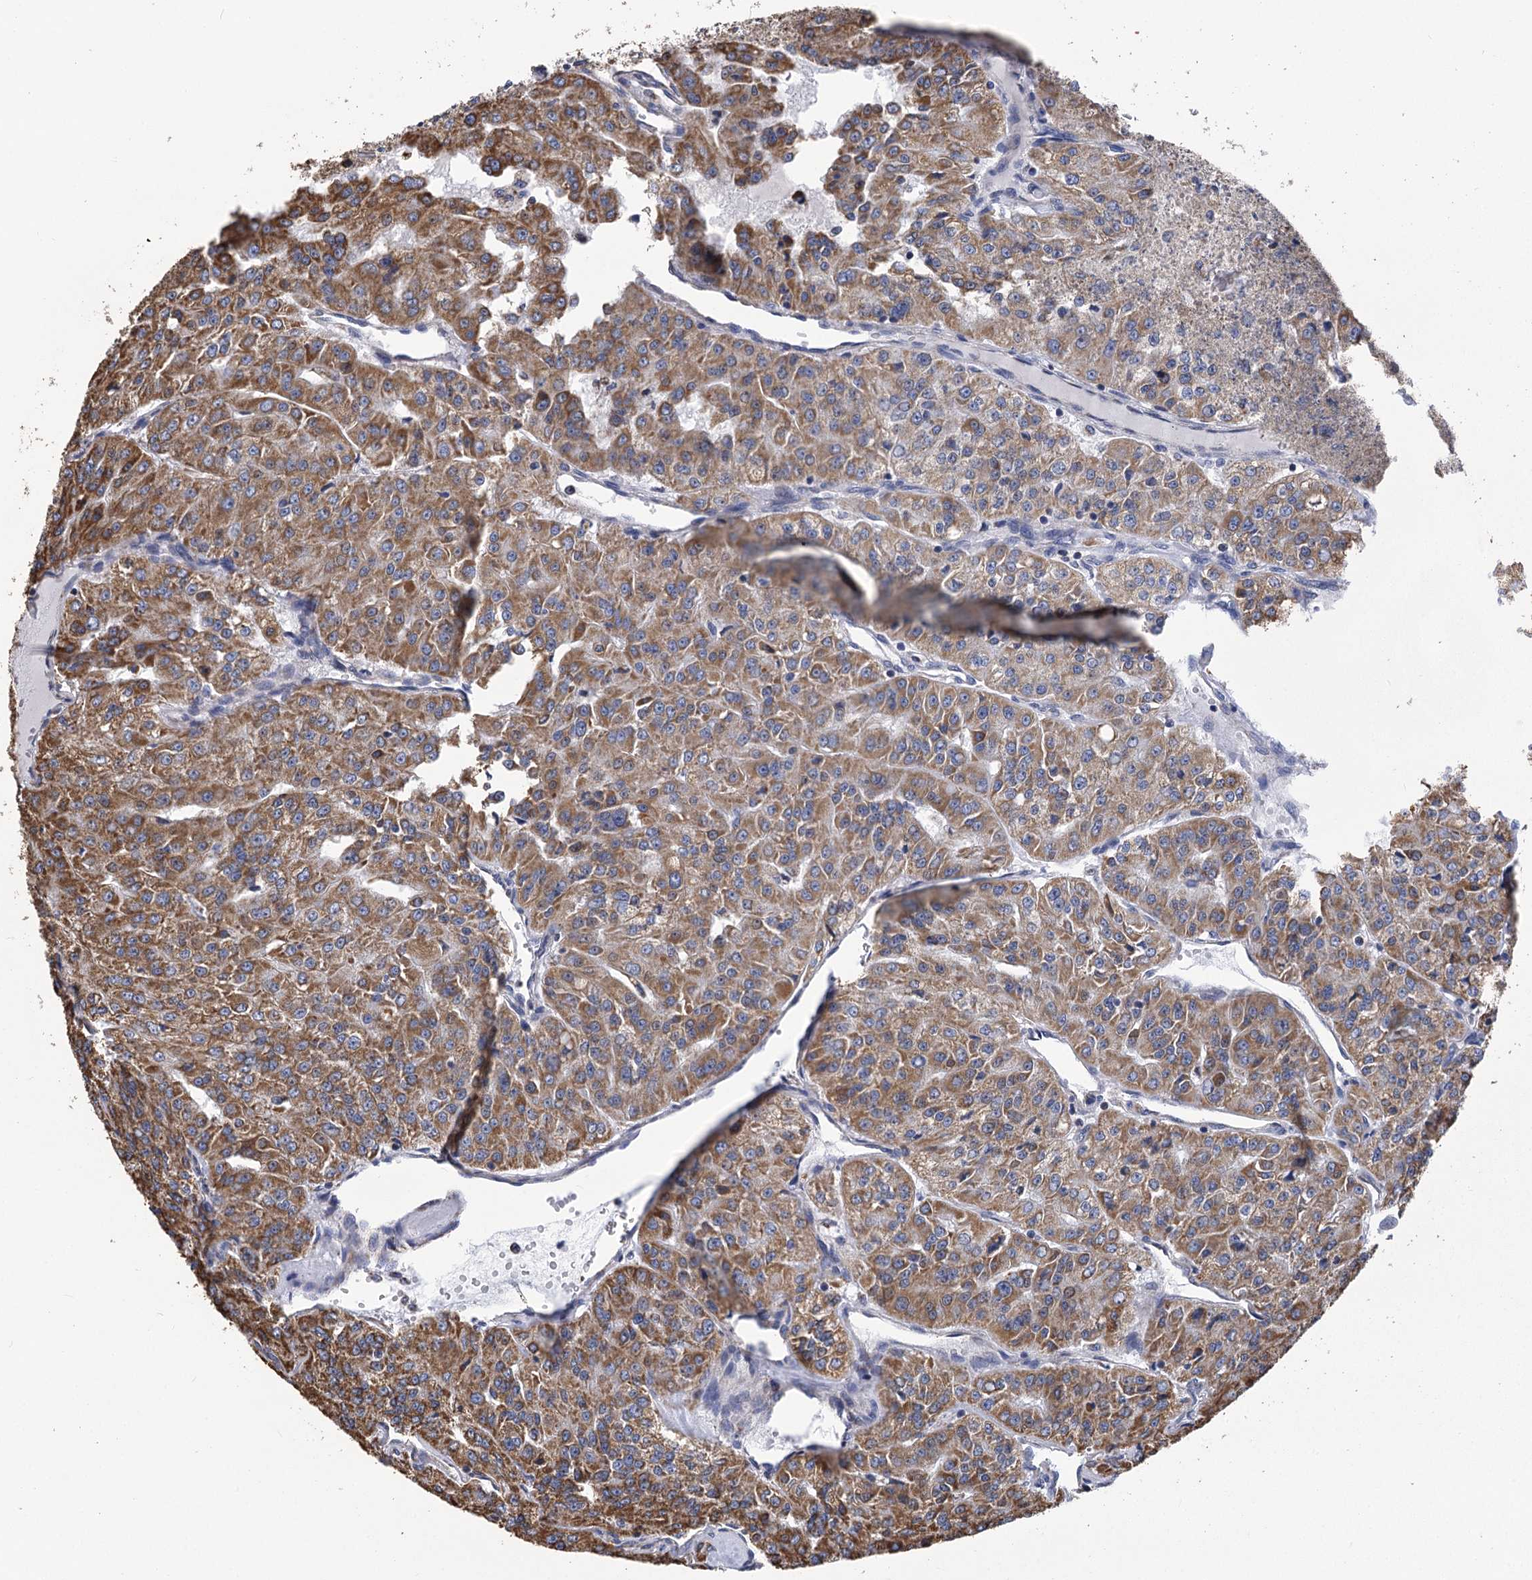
{"staining": {"intensity": "moderate", "quantity": ">75%", "location": "cytoplasmic/membranous"}, "tissue": "renal cancer", "cell_type": "Tumor cells", "image_type": "cancer", "snomed": [{"axis": "morphology", "description": "Adenocarcinoma, NOS"}, {"axis": "topography", "description": "Kidney"}], "caption": "Immunohistochemistry (IHC) of human renal cancer displays medium levels of moderate cytoplasmic/membranous expression in about >75% of tumor cells. (DAB (3,3'-diaminobenzidine) IHC with brightfield microscopy, high magnification).", "gene": "CCDC73", "patient": {"sex": "female", "age": 63}}